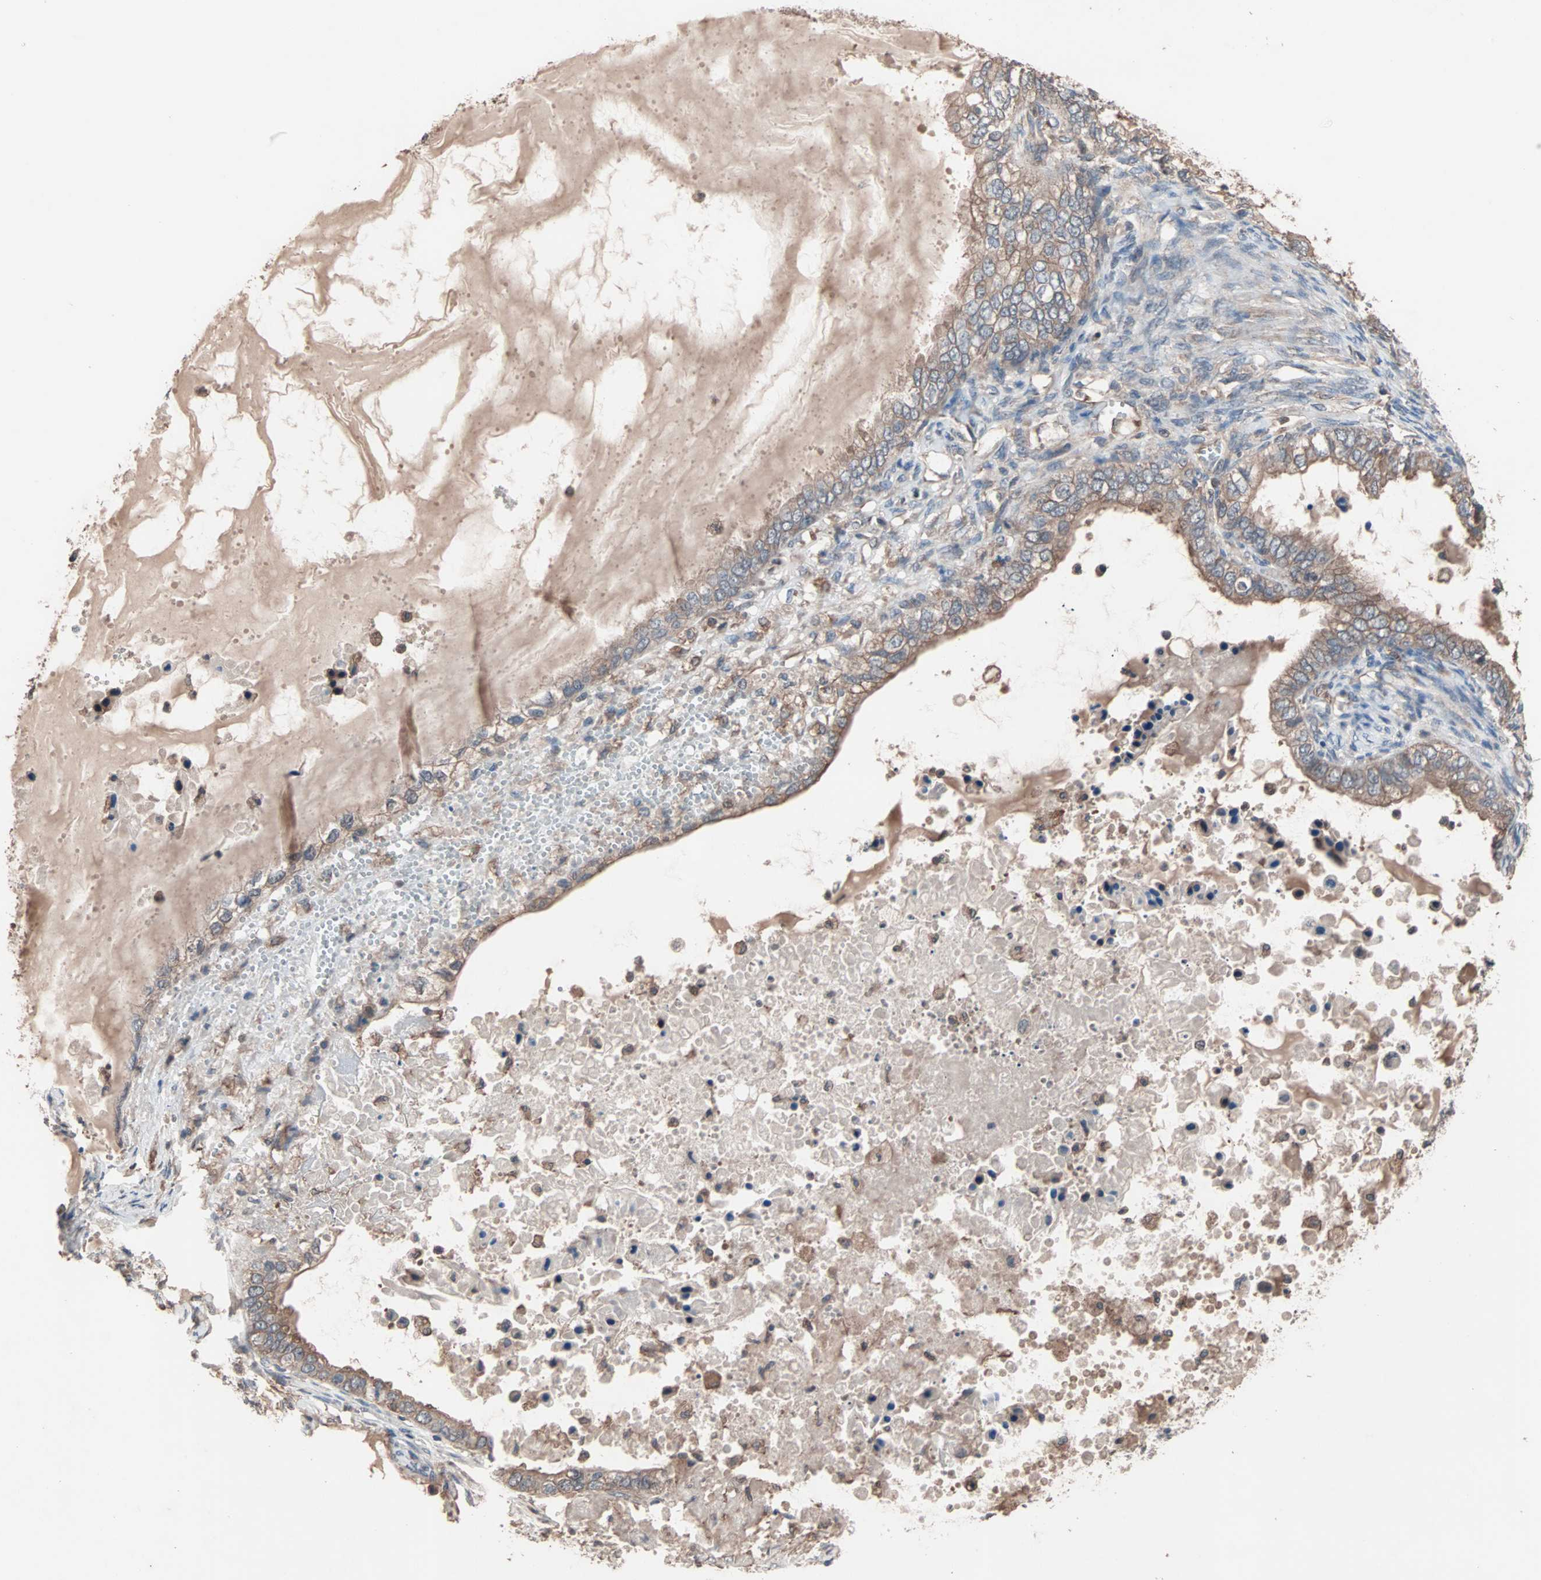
{"staining": {"intensity": "moderate", "quantity": ">75%", "location": "cytoplasmic/membranous"}, "tissue": "ovarian cancer", "cell_type": "Tumor cells", "image_type": "cancer", "snomed": [{"axis": "morphology", "description": "Cystadenocarcinoma, mucinous, NOS"}, {"axis": "topography", "description": "Ovary"}], "caption": "Immunohistochemical staining of human ovarian cancer reveals medium levels of moderate cytoplasmic/membranous staining in about >75% of tumor cells.", "gene": "ATG7", "patient": {"sex": "female", "age": 80}}